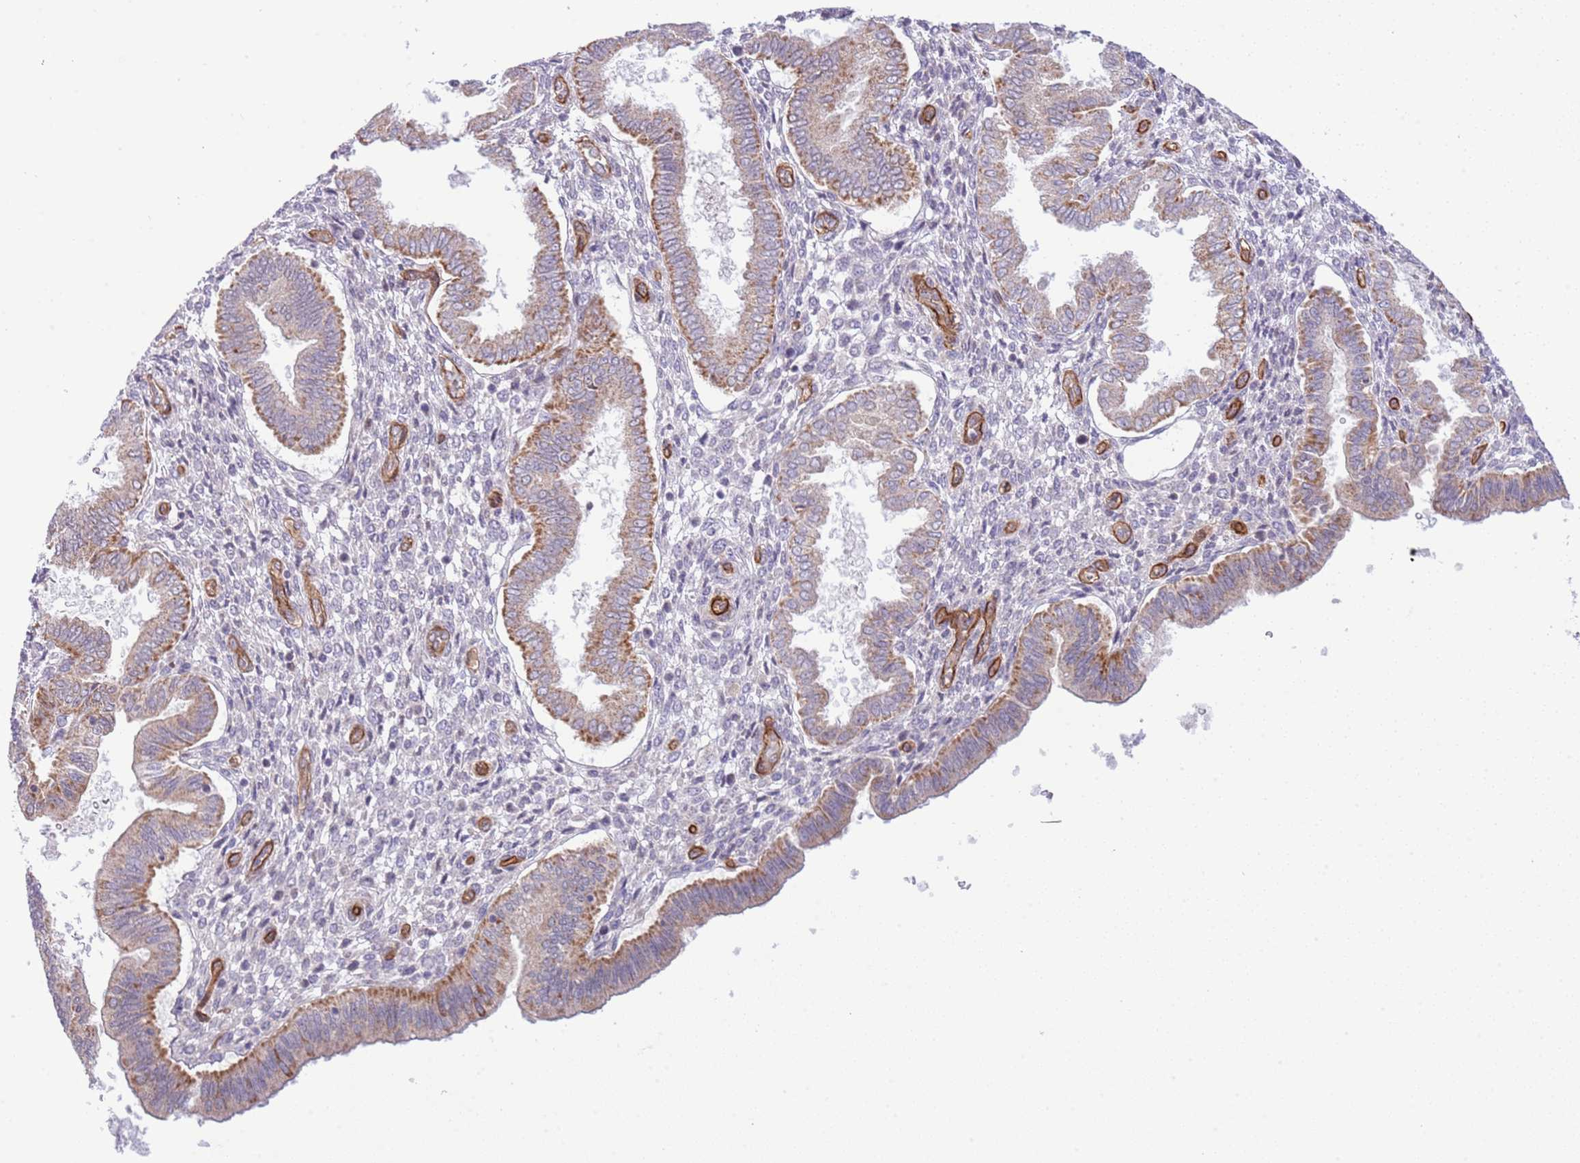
{"staining": {"intensity": "negative", "quantity": "none", "location": "none"}, "tissue": "endometrium", "cell_type": "Cells in endometrial stroma", "image_type": "normal", "snomed": [{"axis": "morphology", "description": "Normal tissue, NOS"}, {"axis": "topography", "description": "Endometrium"}], "caption": "Immunohistochemistry micrograph of benign endometrium stained for a protein (brown), which shows no expression in cells in endometrial stroma. The staining was performed using DAB to visualize the protein expression in brown, while the nuclei were stained in blue with hematoxylin (Magnification: 20x).", "gene": "NEK3", "patient": {"sex": "female", "age": 24}}